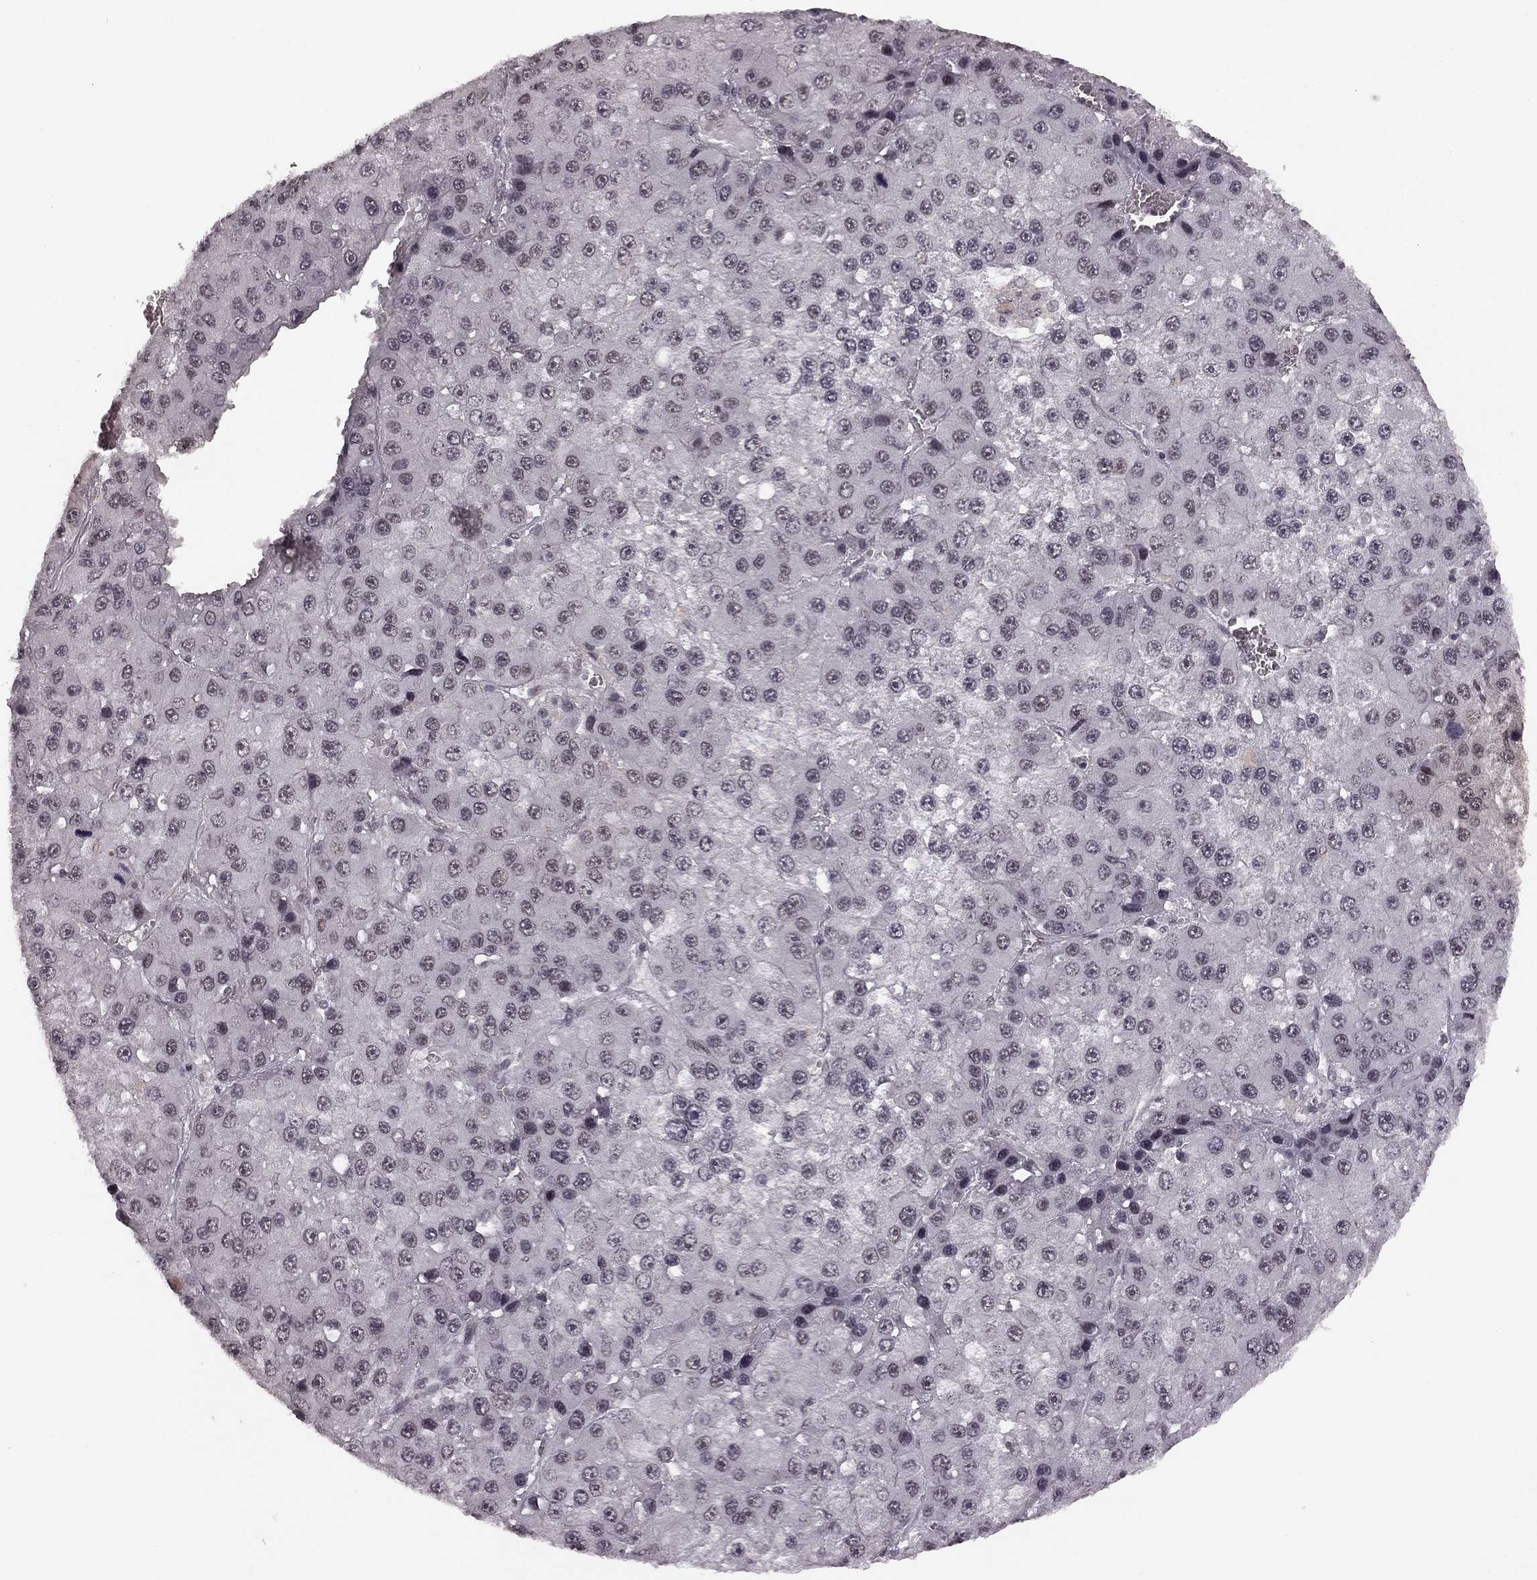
{"staining": {"intensity": "negative", "quantity": "none", "location": "none"}, "tissue": "liver cancer", "cell_type": "Tumor cells", "image_type": "cancer", "snomed": [{"axis": "morphology", "description": "Carcinoma, Hepatocellular, NOS"}, {"axis": "topography", "description": "Liver"}], "caption": "Image shows no protein expression in tumor cells of liver cancer tissue.", "gene": "HCN4", "patient": {"sex": "female", "age": 73}}